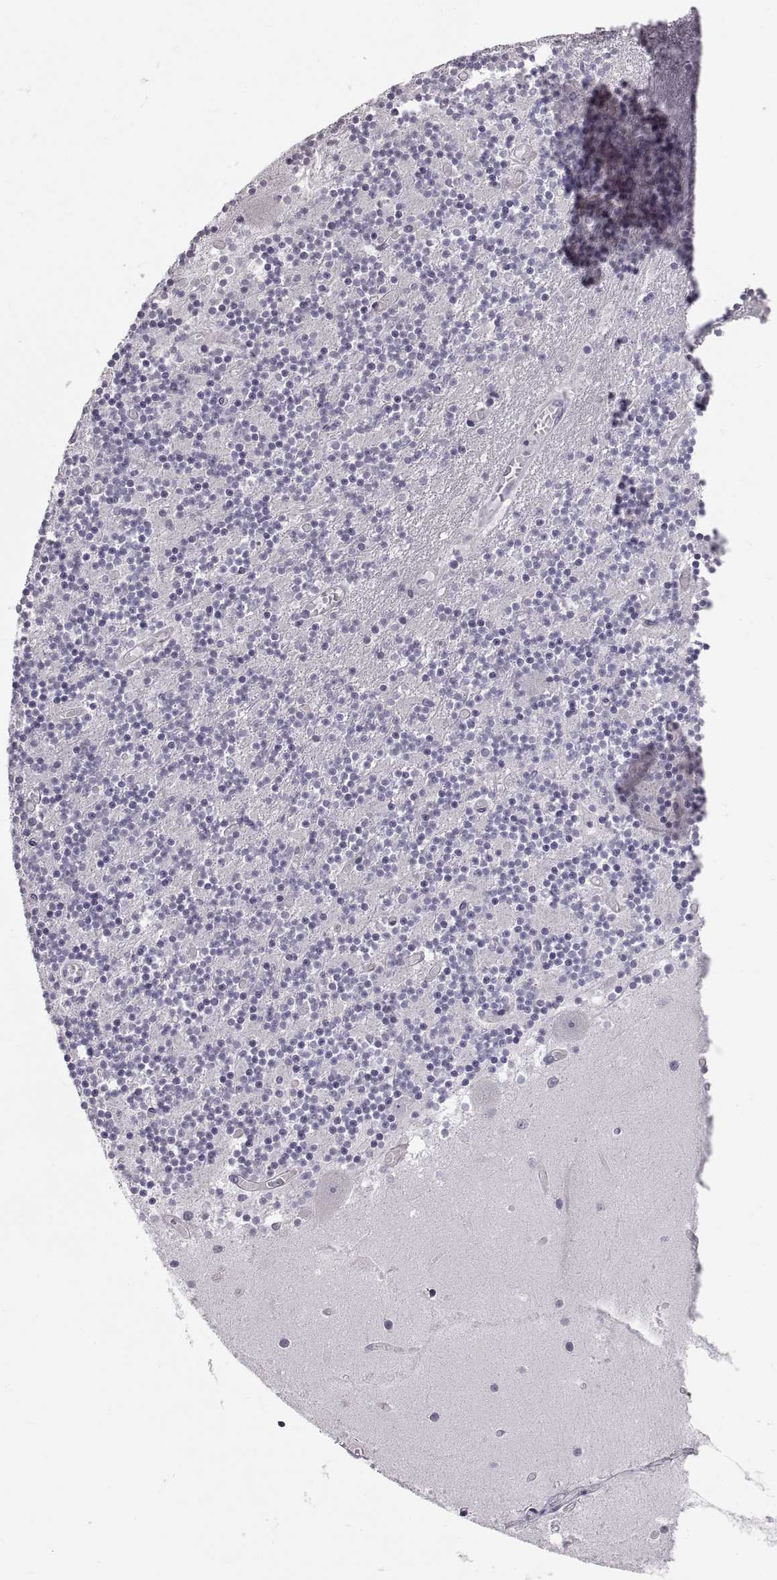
{"staining": {"intensity": "negative", "quantity": "none", "location": "none"}, "tissue": "cerebellum", "cell_type": "Cells in granular layer", "image_type": "normal", "snomed": [{"axis": "morphology", "description": "Normal tissue, NOS"}, {"axis": "topography", "description": "Cerebellum"}], "caption": "Image shows no protein expression in cells in granular layer of unremarkable cerebellum. (DAB (3,3'-diaminobenzidine) immunohistochemistry visualized using brightfield microscopy, high magnification).", "gene": "SPACDR", "patient": {"sex": "female", "age": 28}}